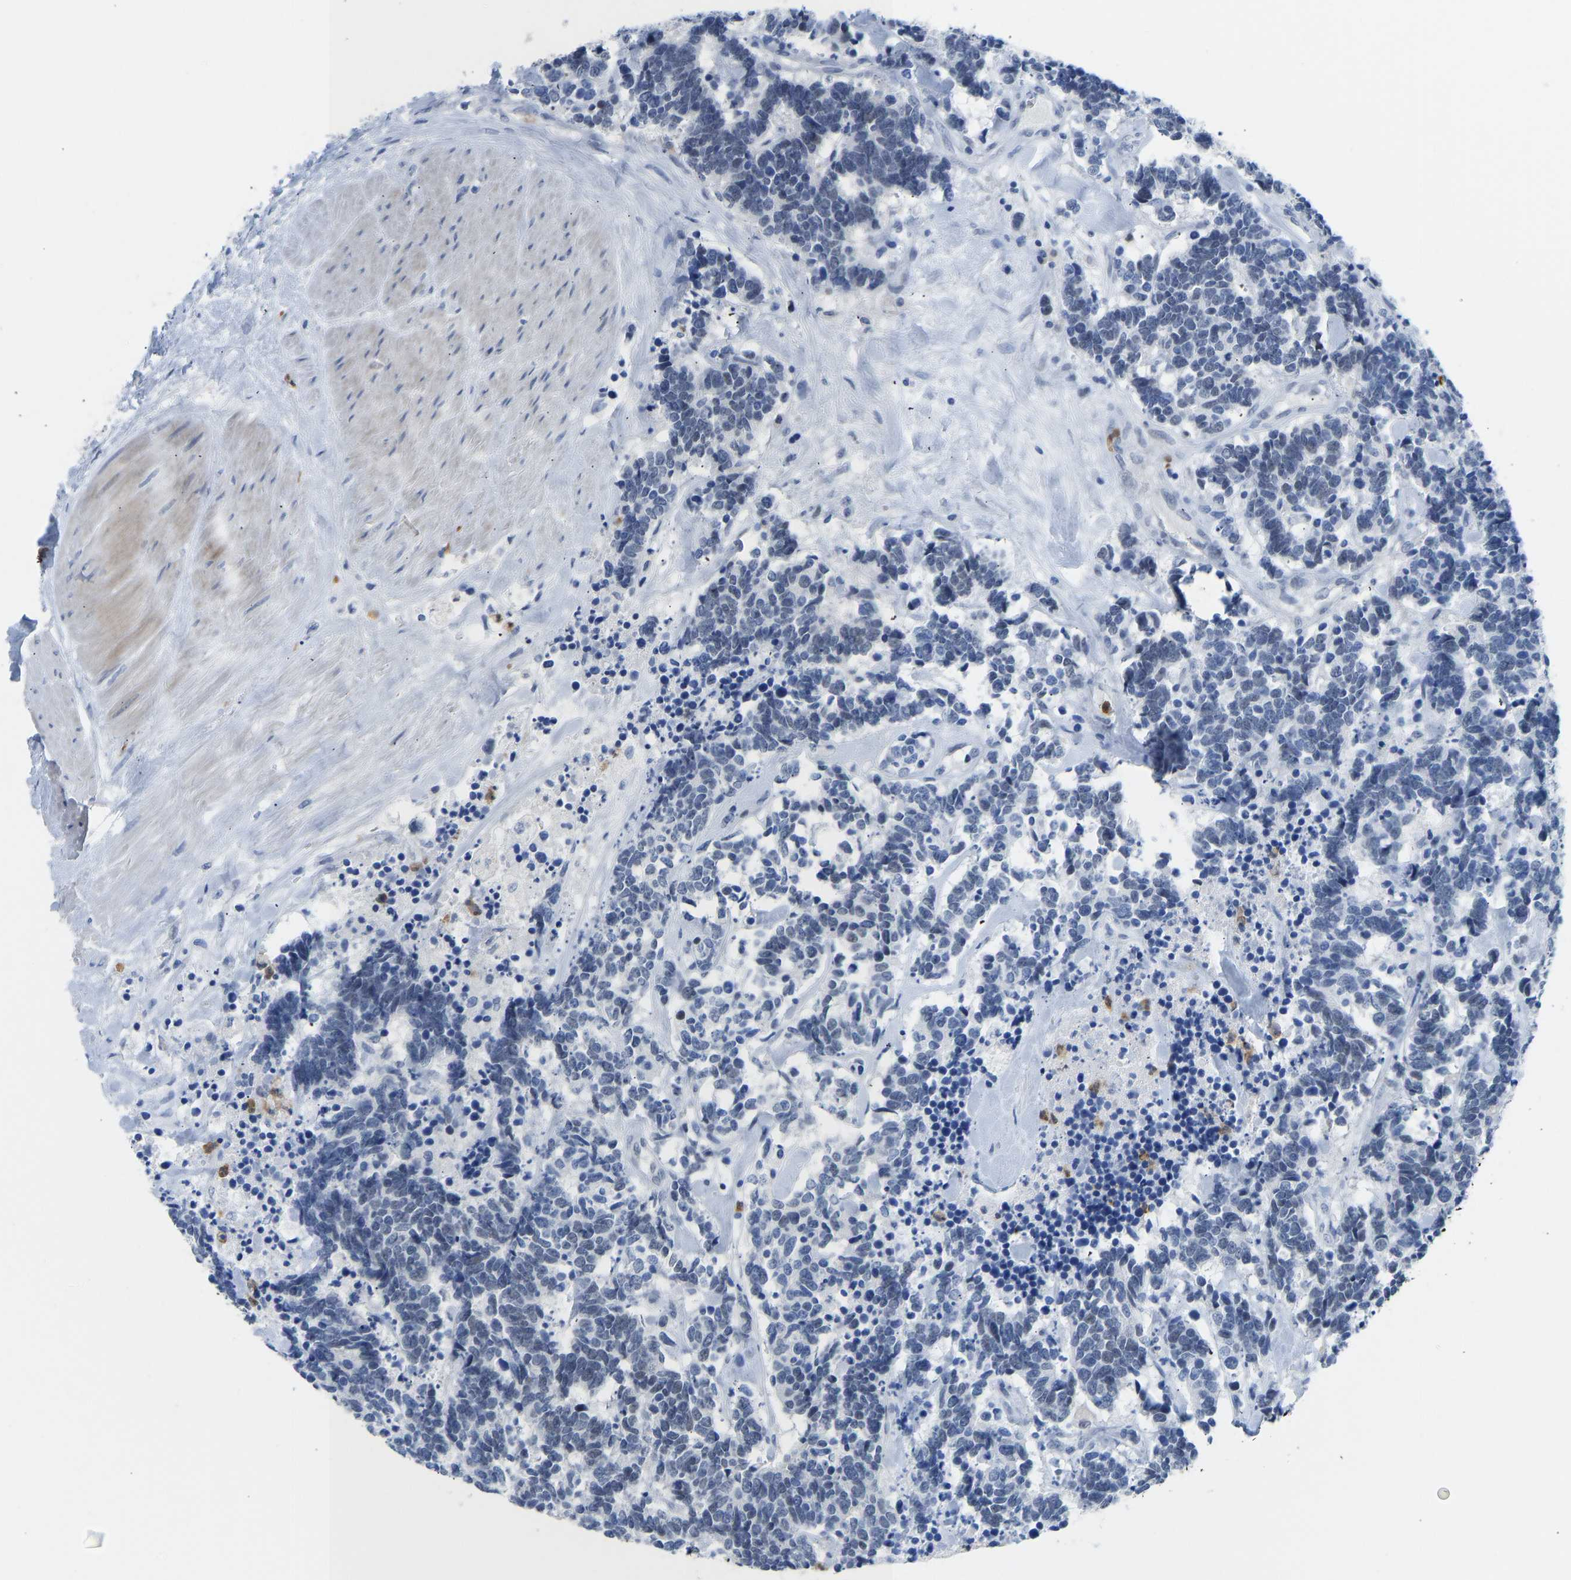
{"staining": {"intensity": "negative", "quantity": "none", "location": "none"}, "tissue": "carcinoid", "cell_type": "Tumor cells", "image_type": "cancer", "snomed": [{"axis": "morphology", "description": "Carcinoma, NOS"}, {"axis": "morphology", "description": "Carcinoid, malignant, NOS"}, {"axis": "topography", "description": "Urinary bladder"}], "caption": "Tumor cells show no significant expression in malignant carcinoid.", "gene": "TXNDC2", "patient": {"sex": "male", "age": 57}}